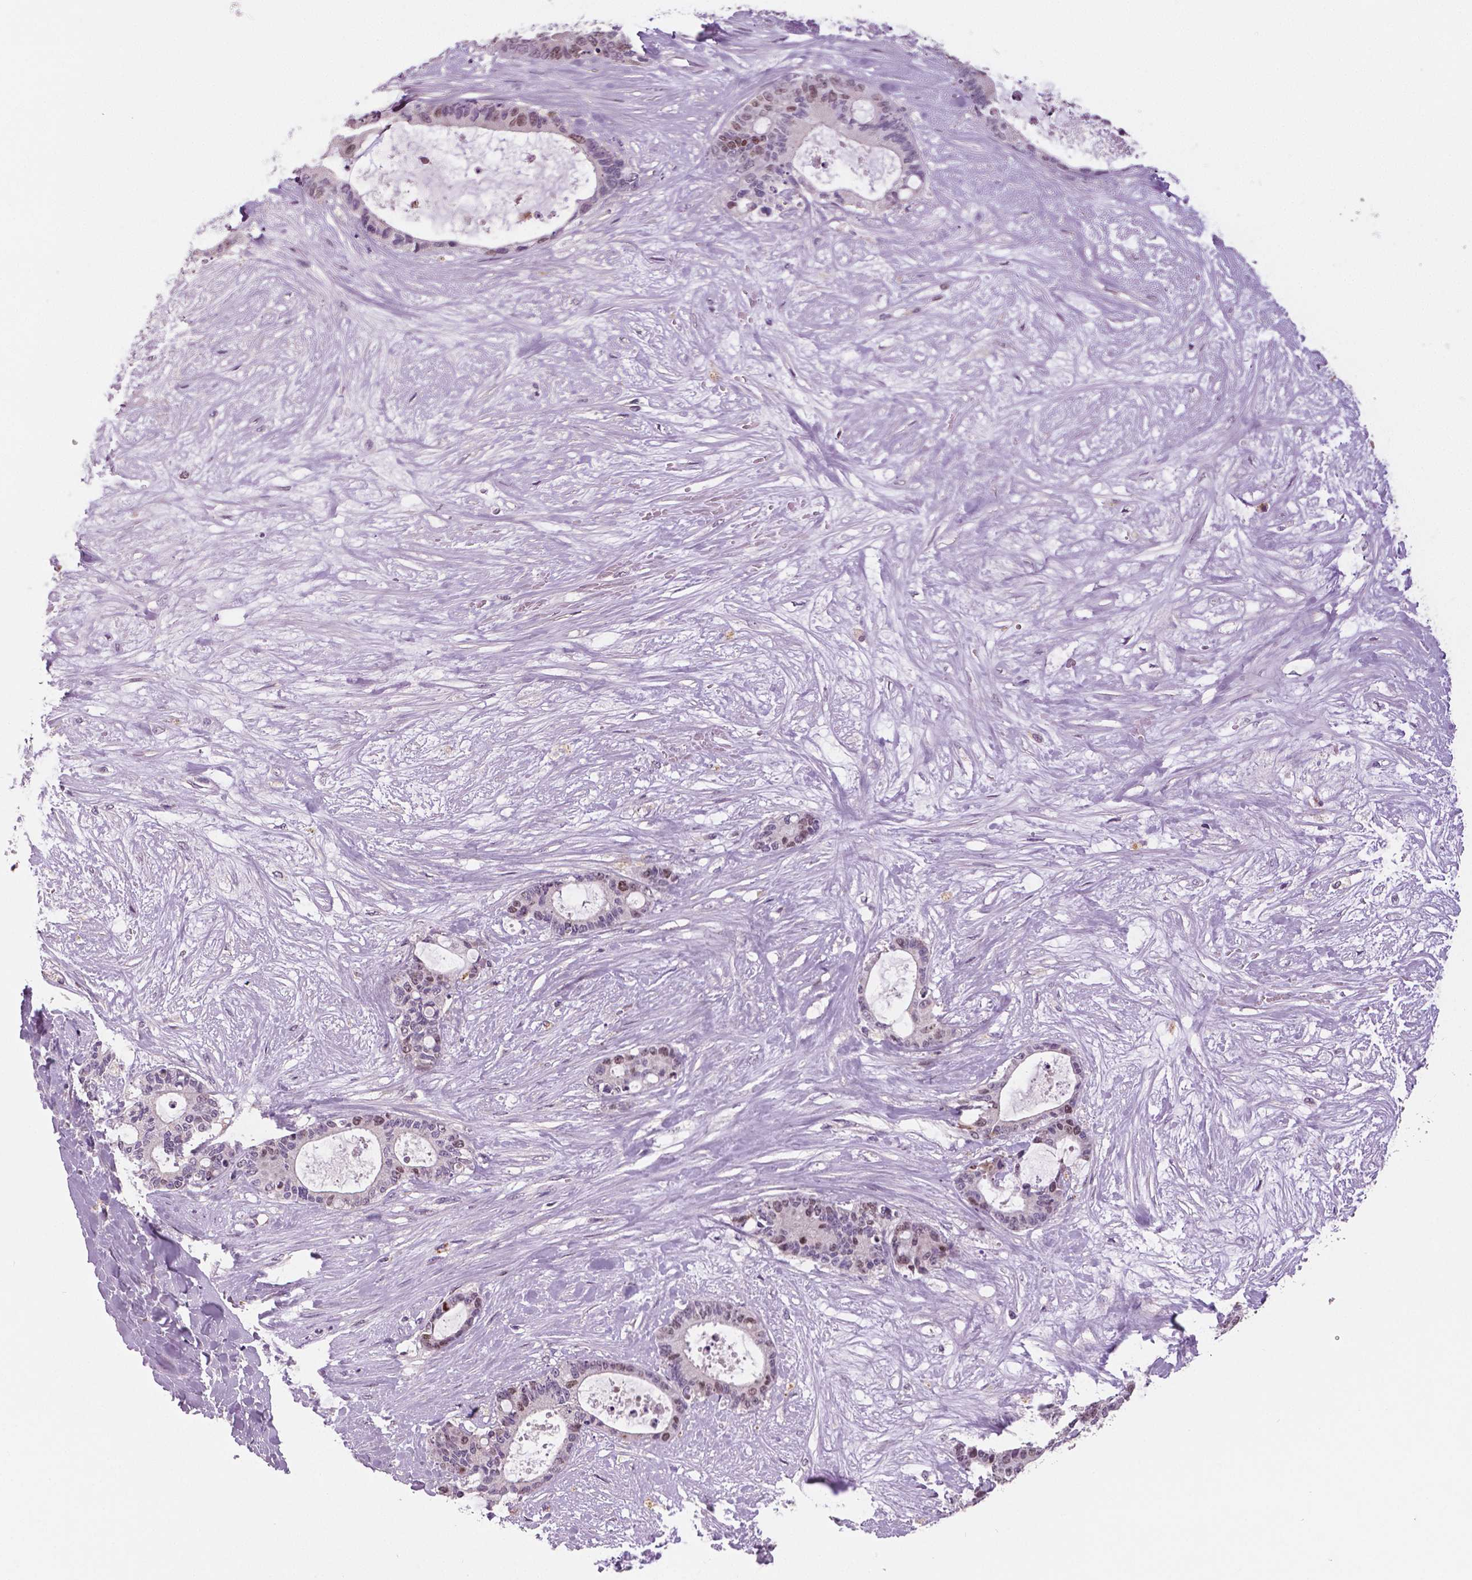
{"staining": {"intensity": "moderate", "quantity": "<25%", "location": "nuclear"}, "tissue": "liver cancer", "cell_type": "Tumor cells", "image_type": "cancer", "snomed": [{"axis": "morphology", "description": "Normal tissue, NOS"}, {"axis": "morphology", "description": "Cholangiocarcinoma"}, {"axis": "topography", "description": "Liver"}, {"axis": "topography", "description": "Peripheral nerve tissue"}], "caption": "About <25% of tumor cells in liver cancer show moderate nuclear protein staining as visualized by brown immunohistochemical staining.", "gene": "MKI67", "patient": {"sex": "female", "age": 73}}